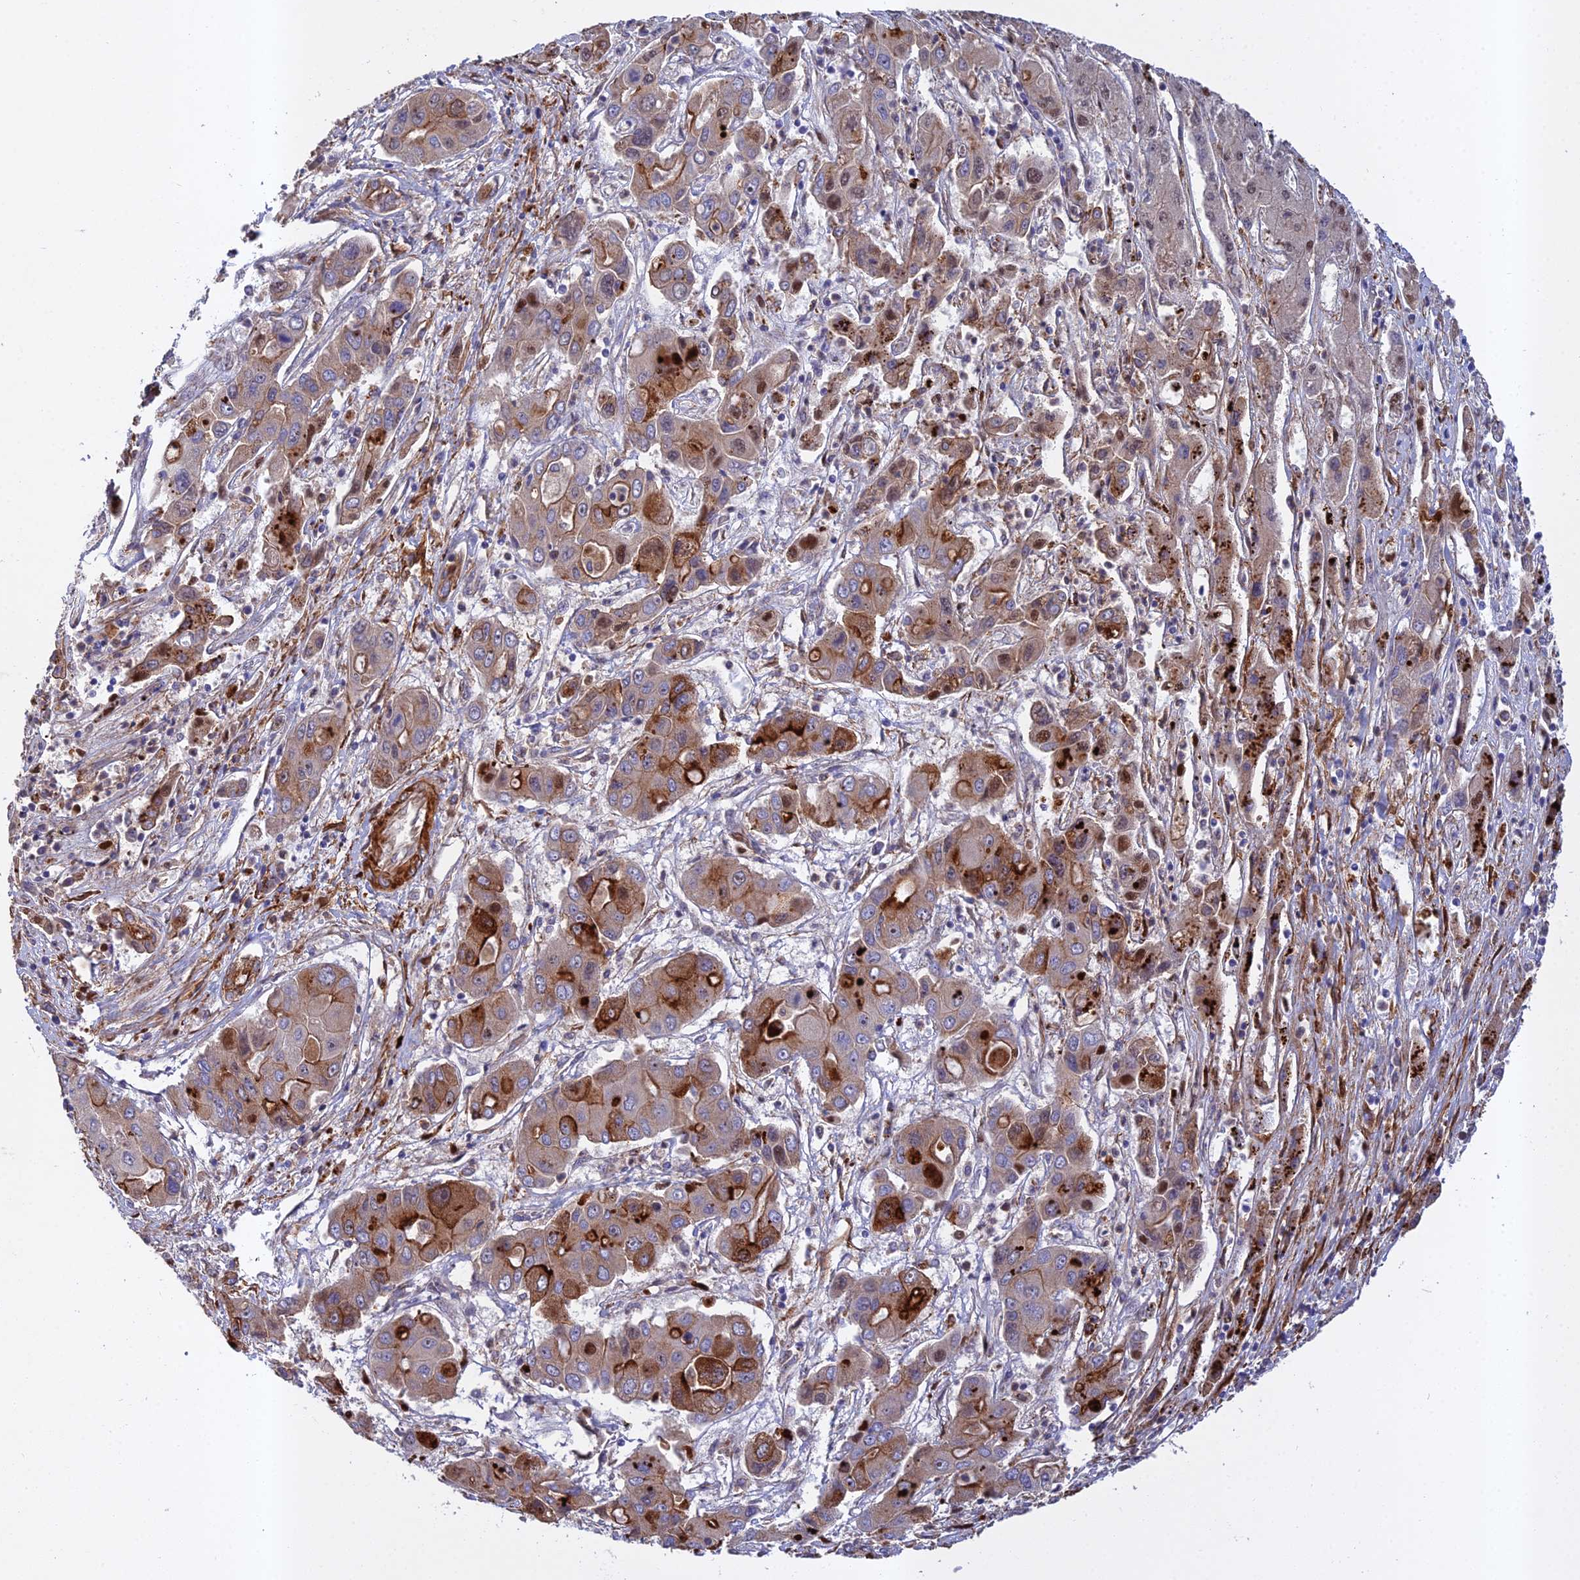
{"staining": {"intensity": "strong", "quantity": "25%-75%", "location": "cytoplasmic/membranous"}, "tissue": "liver cancer", "cell_type": "Tumor cells", "image_type": "cancer", "snomed": [{"axis": "morphology", "description": "Cholangiocarcinoma"}, {"axis": "topography", "description": "Liver"}], "caption": "The immunohistochemical stain highlights strong cytoplasmic/membranous positivity in tumor cells of liver cholangiocarcinoma tissue.", "gene": "RALGAPA2", "patient": {"sex": "male", "age": 67}}